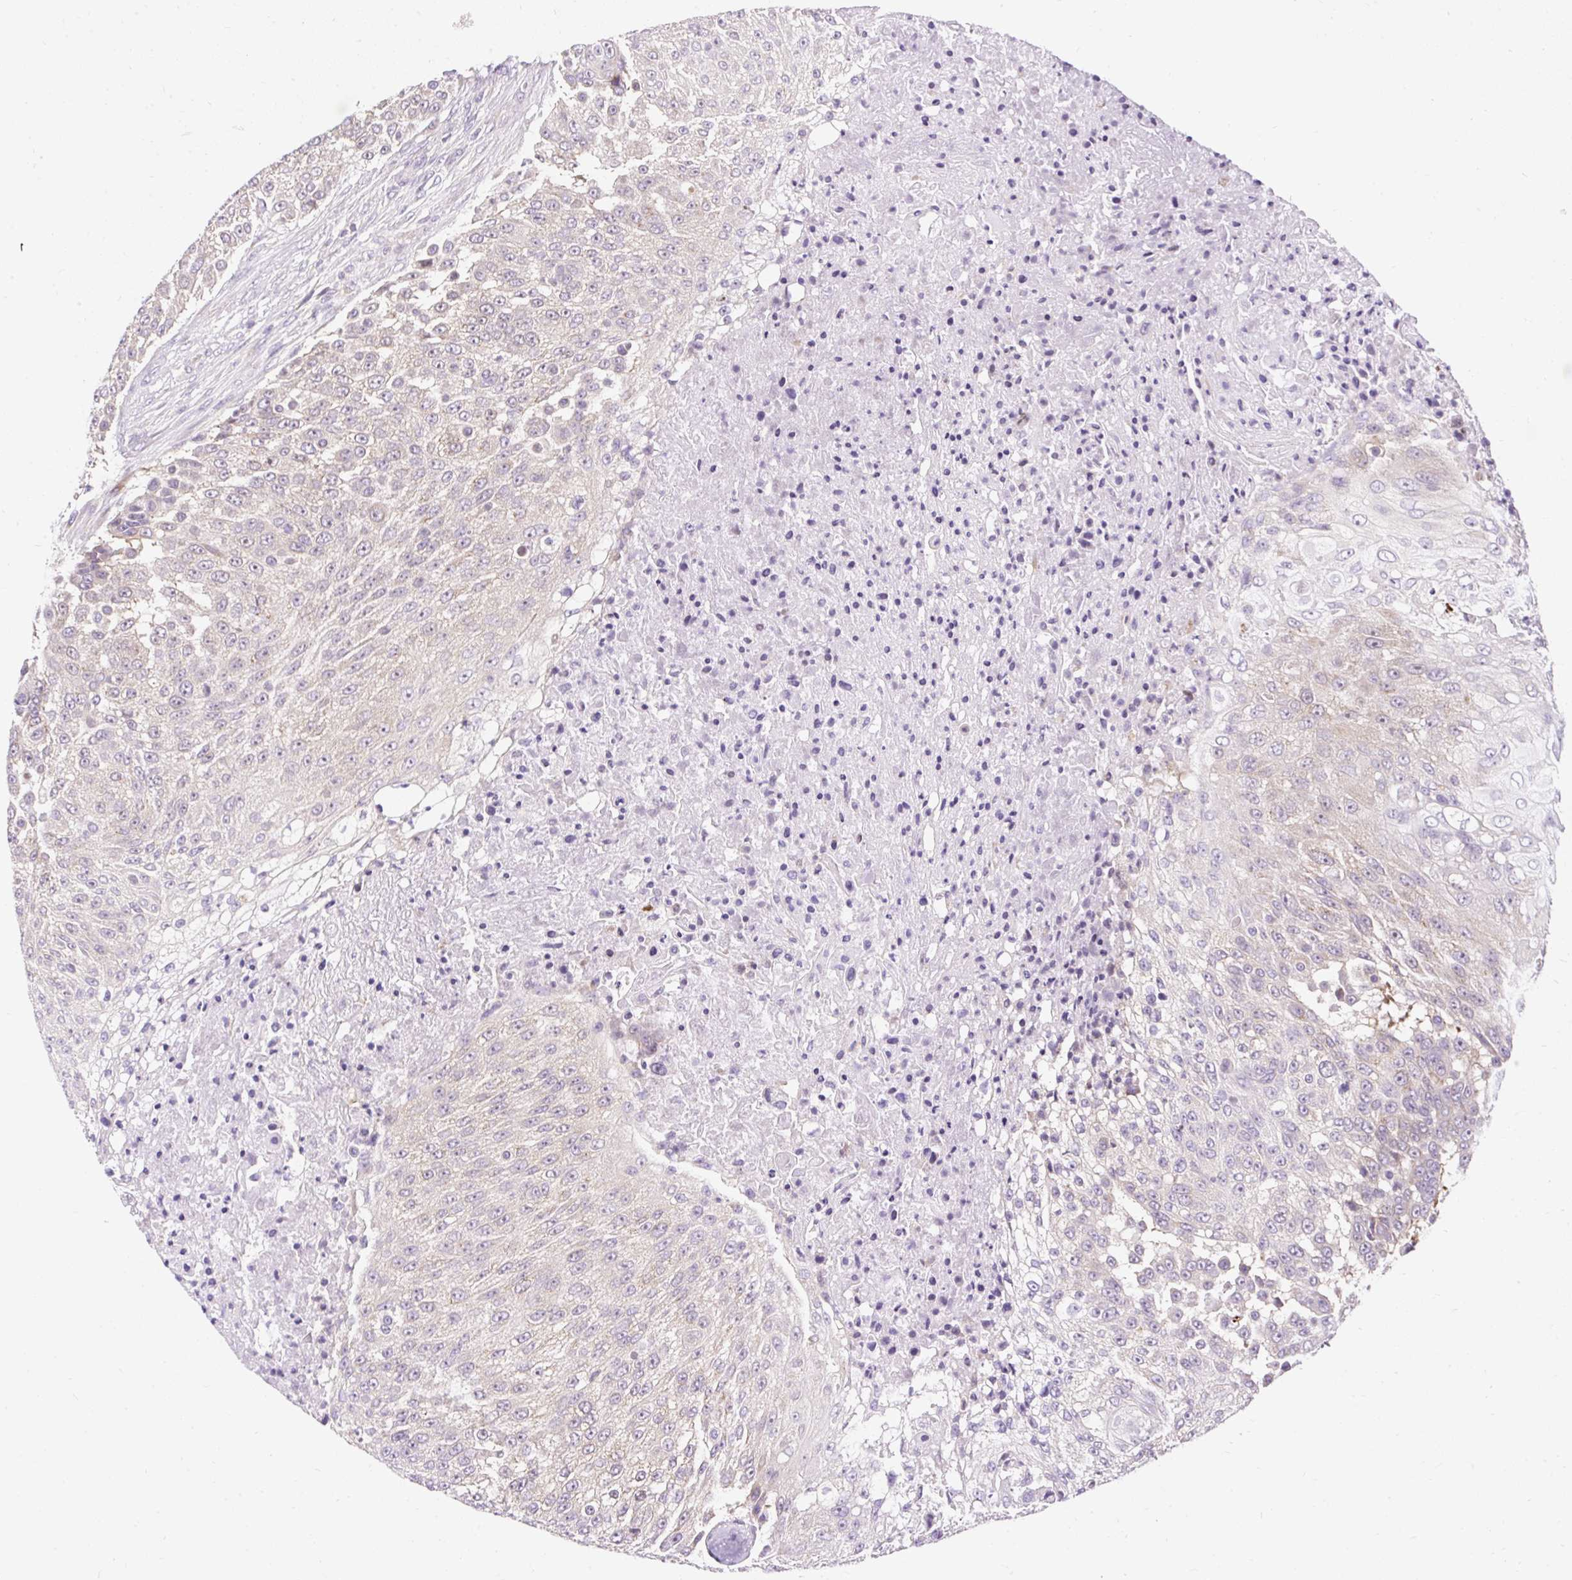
{"staining": {"intensity": "weak", "quantity": "25%-75%", "location": "cytoplasmic/membranous"}, "tissue": "urothelial cancer", "cell_type": "Tumor cells", "image_type": "cancer", "snomed": [{"axis": "morphology", "description": "Urothelial carcinoma, High grade"}, {"axis": "topography", "description": "Urinary bladder"}], "caption": "Tumor cells display low levels of weak cytoplasmic/membranous staining in approximately 25%-75% of cells in human urothelial cancer.", "gene": "GPR45", "patient": {"sex": "female", "age": 63}}